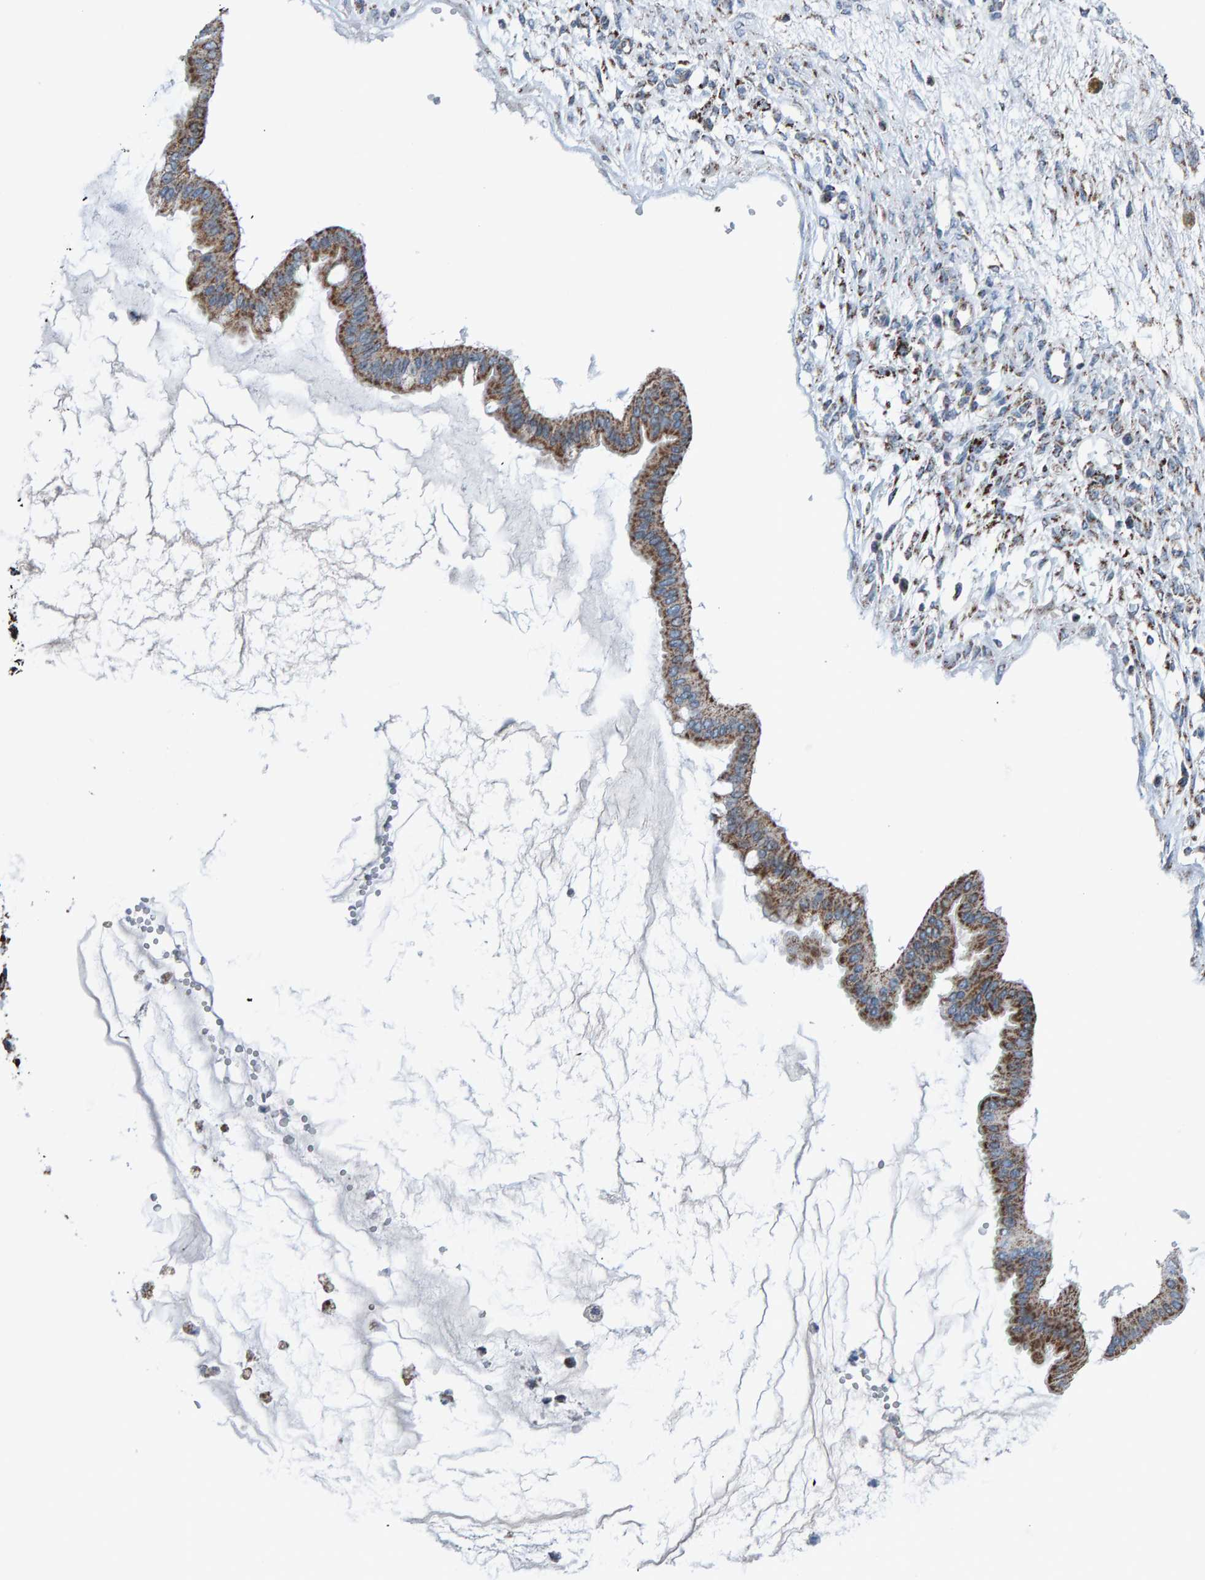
{"staining": {"intensity": "moderate", "quantity": ">75%", "location": "cytoplasmic/membranous"}, "tissue": "ovarian cancer", "cell_type": "Tumor cells", "image_type": "cancer", "snomed": [{"axis": "morphology", "description": "Cystadenocarcinoma, mucinous, NOS"}, {"axis": "topography", "description": "Ovary"}], "caption": "IHC micrograph of neoplastic tissue: ovarian mucinous cystadenocarcinoma stained using immunohistochemistry displays medium levels of moderate protein expression localized specifically in the cytoplasmic/membranous of tumor cells, appearing as a cytoplasmic/membranous brown color.", "gene": "ZNF48", "patient": {"sex": "female", "age": 73}}